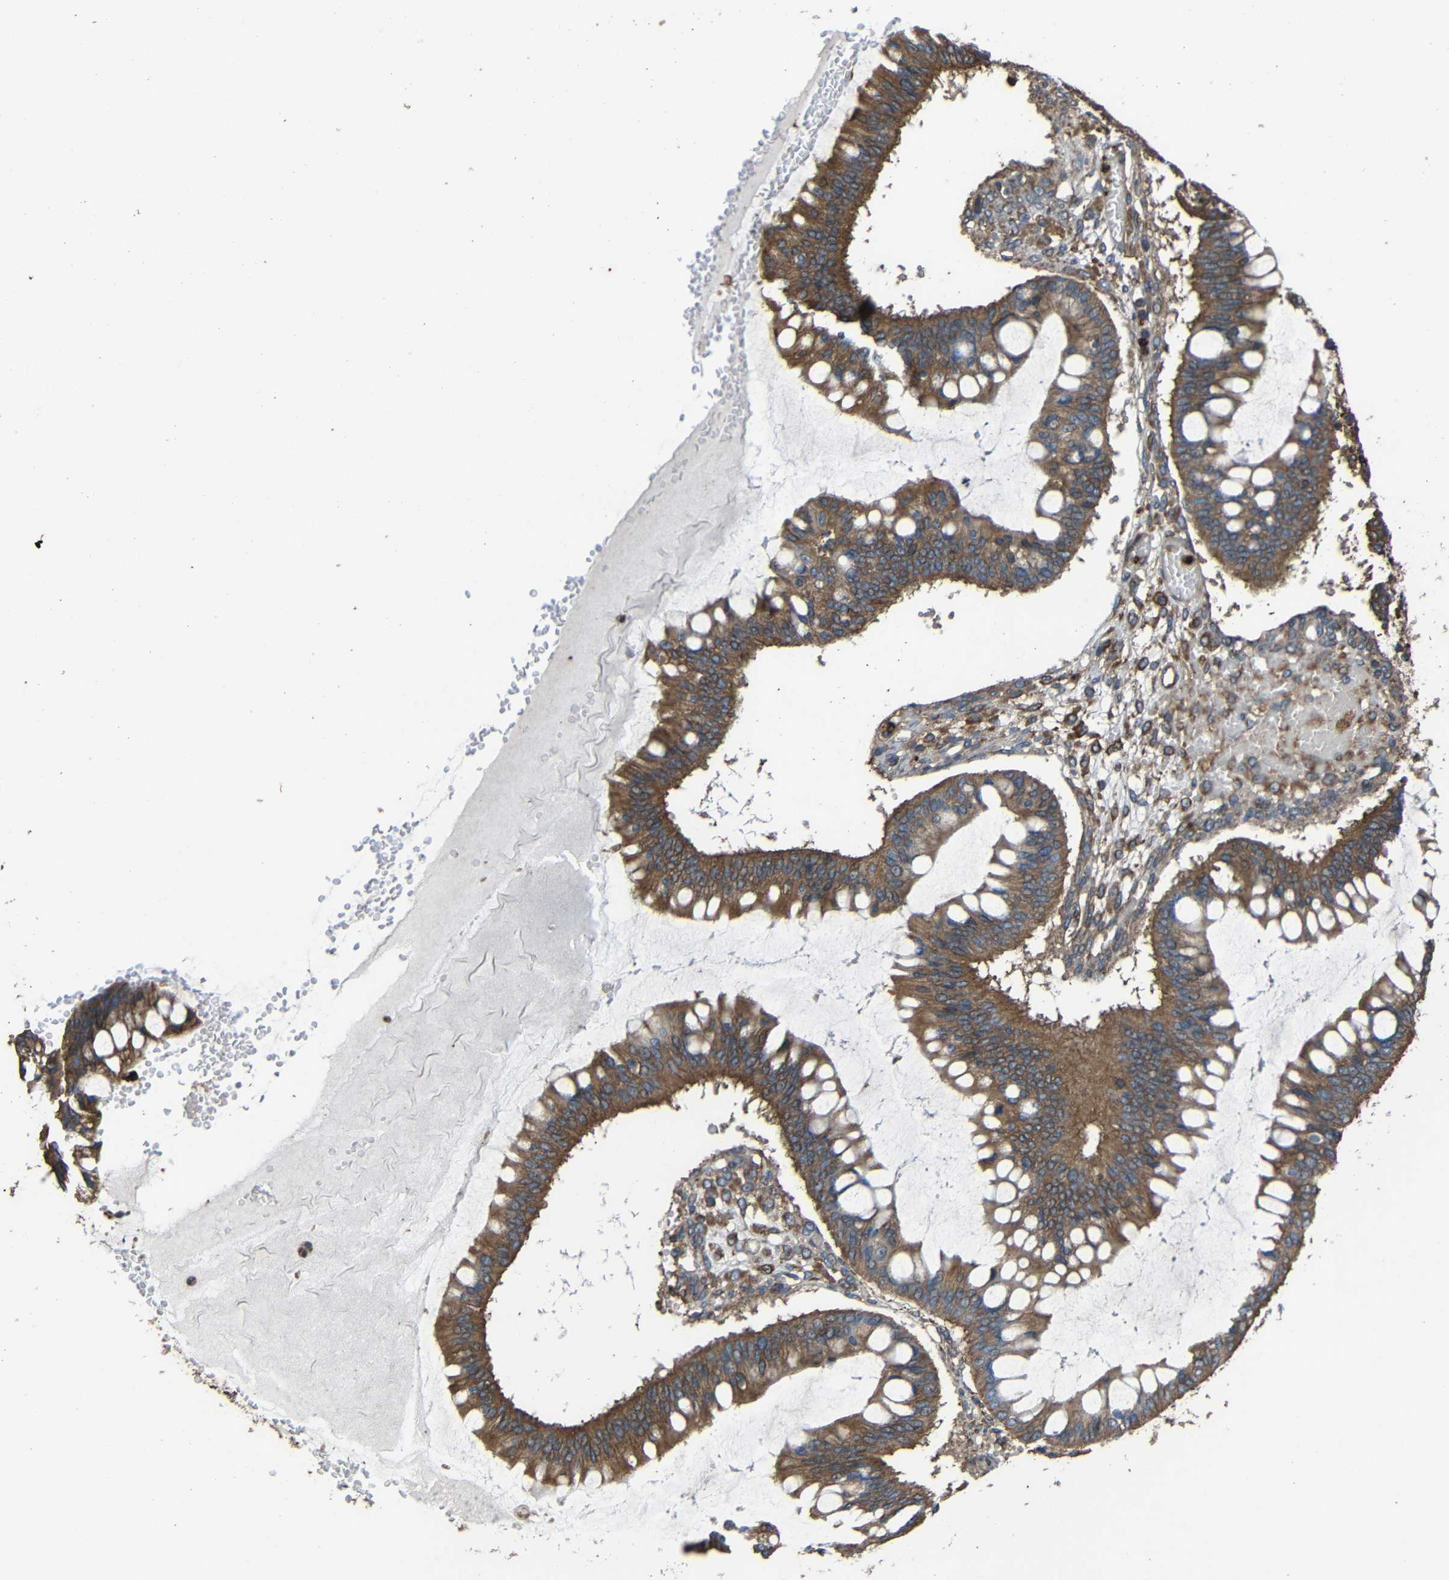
{"staining": {"intensity": "moderate", "quantity": ">75%", "location": "cytoplasmic/membranous"}, "tissue": "ovarian cancer", "cell_type": "Tumor cells", "image_type": "cancer", "snomed": [{"axis": "morphology", "description": "Cystadenocarcinoma, mucinous, NOS"}, {"axis": "topography", "description": "Ovary"}], "caption": "Immunohistochemistry (IHC) of ovarian cancer (mucinous cystadenocarcinoma) shows medium levels of moderate cytoplasmic/membranous positivity in approximately >75% of tumor cells.", "gene": "TREM2", "patient": {"sex": "female", "age": 73}}